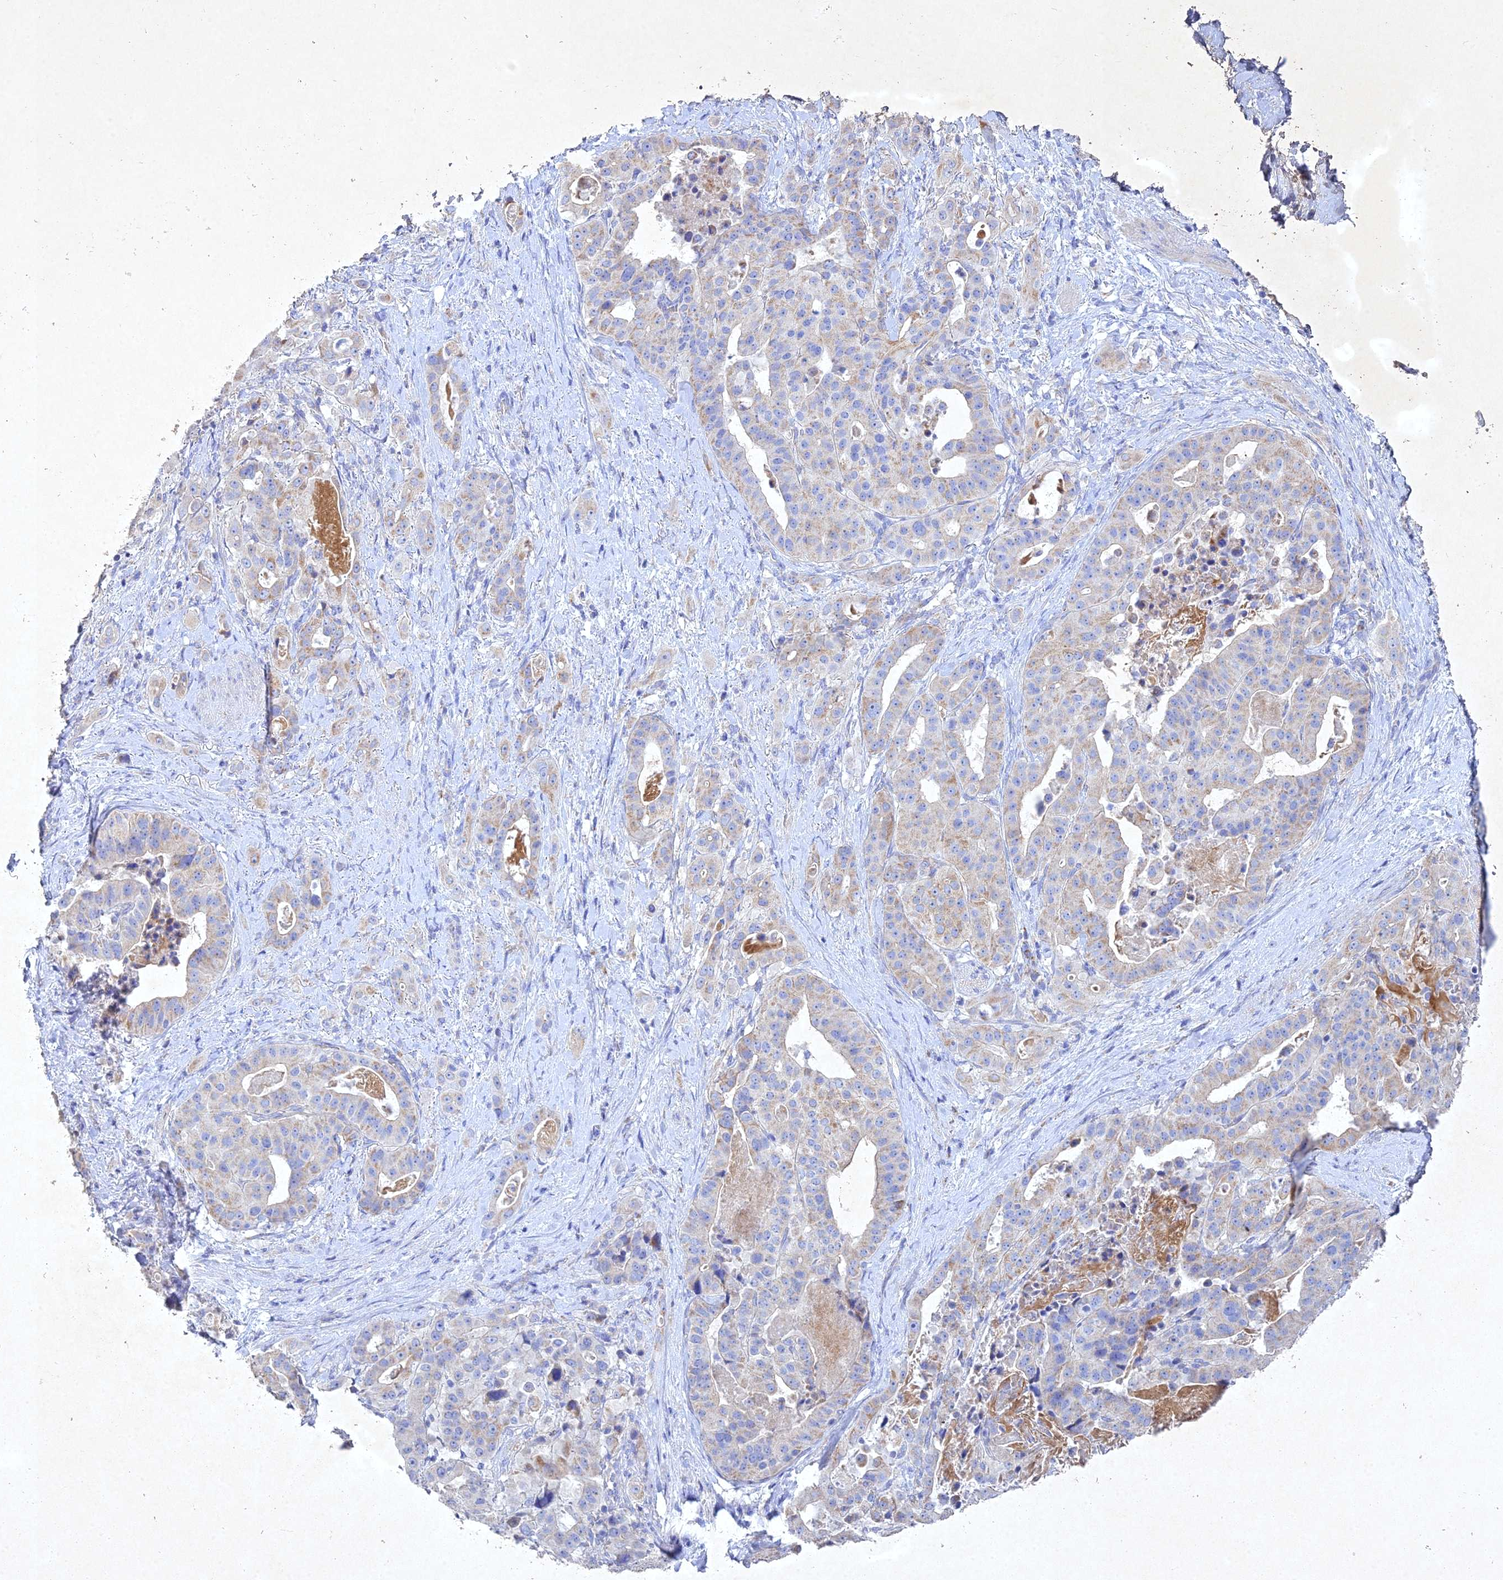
{"staining": {"intensity": "weak", "quantity": "<25%", "location": "cytoplasmic/membranous"}, "tissue": "stomach cancer", "cell_type": "Tumor cells", "image_type": "cancer", "snomed": [{"axis": "morphology", "description": "Adenocarcinoma, NOS"}, {"axis": "topography", "description": "Stomach"}], "caption": "An immunohistochemistry (IHC) image of stomach cancer (adenocarcinoma) is shown. There is no staining in tumor cells of stomach cancer (adenocarcinoma). Nuclei are stained in blue.", "gene": "NDUFV1", "patient": {"sex": "male", "age": 48}}